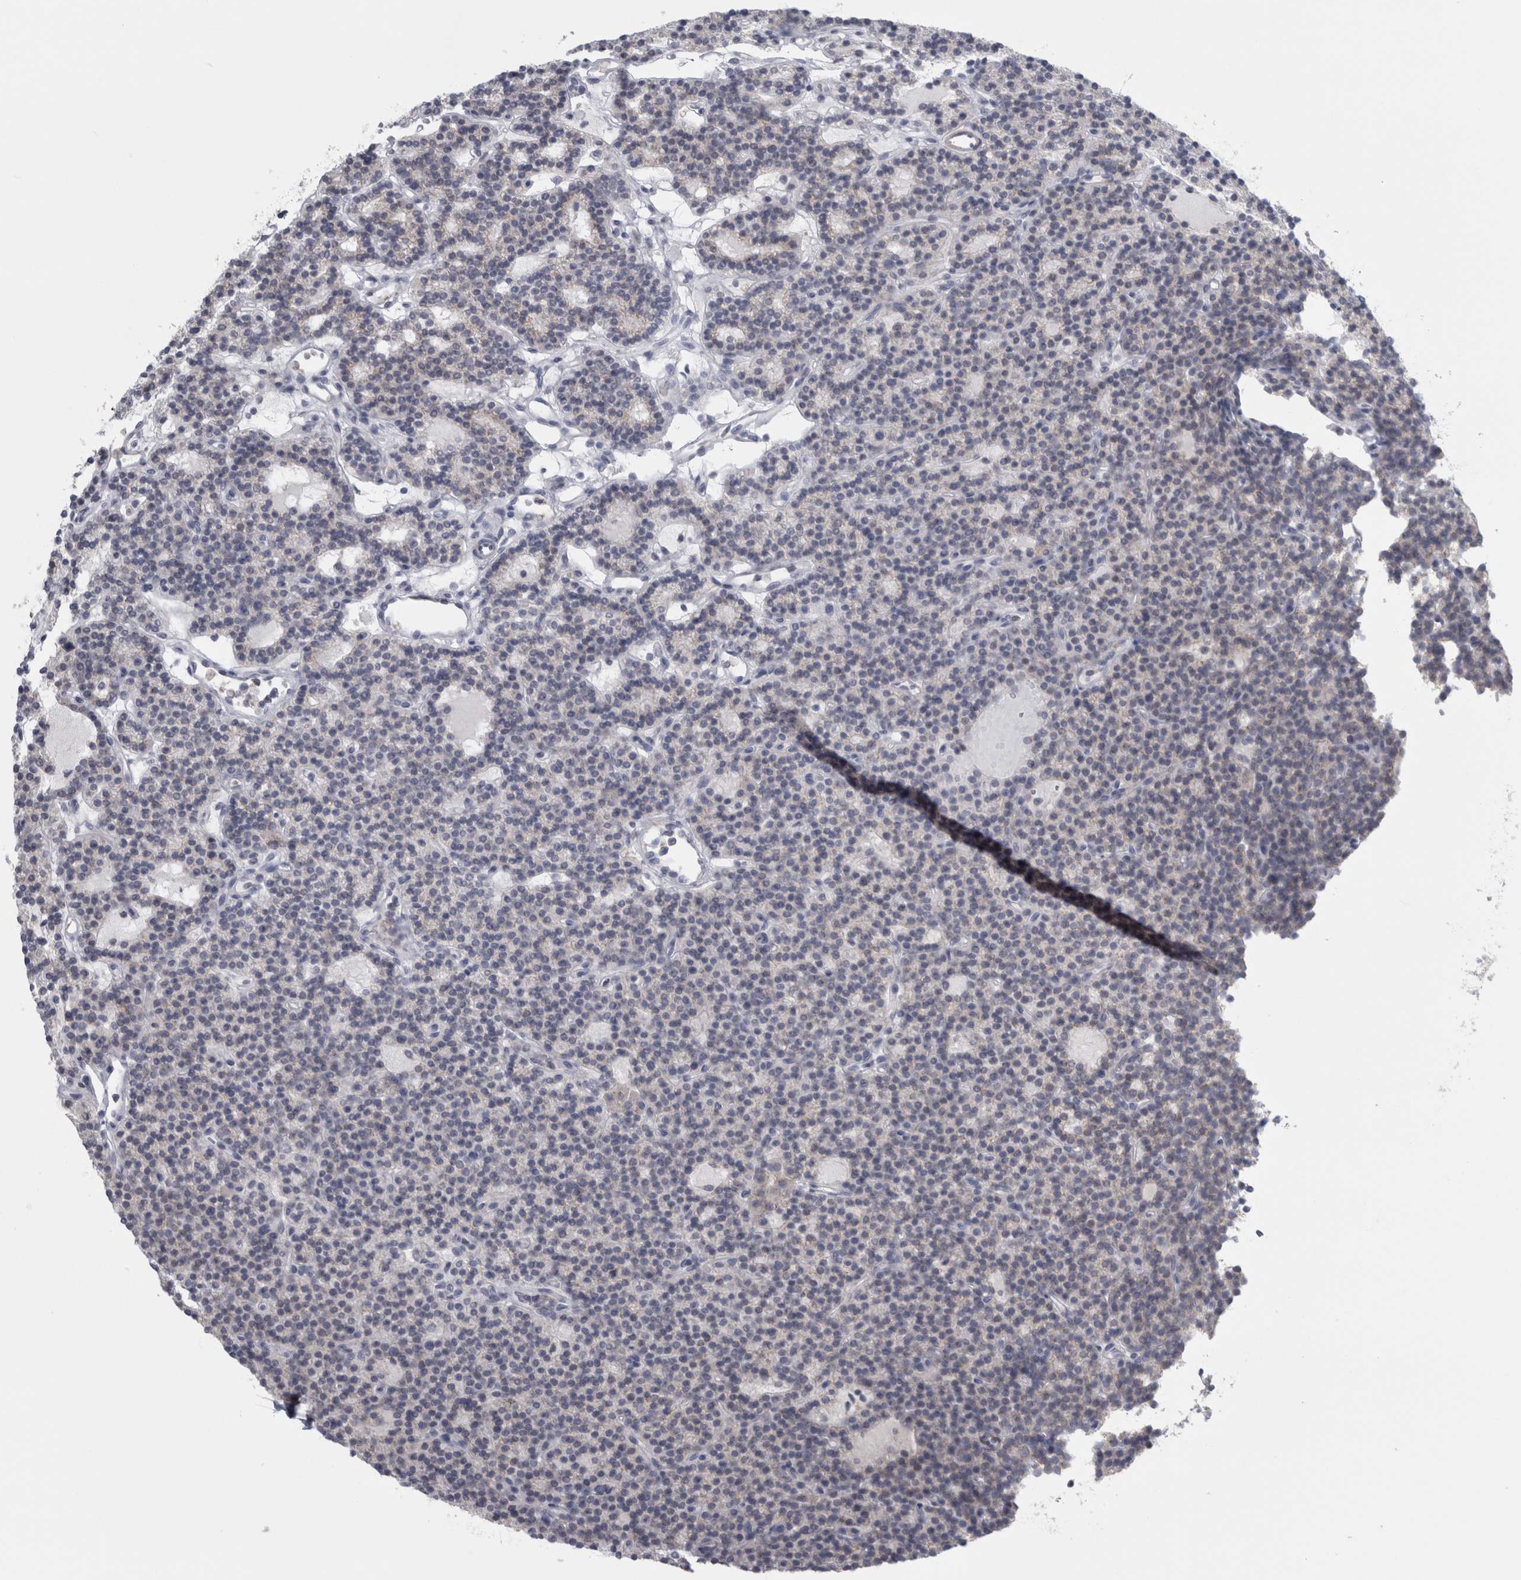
{"staining": {"intensity": "weak", "quantity": "<25%", "location": "cytoplasmic/membranous"}, "tissue": "parathyroid gland", "cell_type": "Glandular cells", "image_type": "normal", "snomed": [{"axis": "morphology", "description": "Normal tissue, NOS"}, {"axis": "topography", "description": "Parathyroid gland"}], "caption": "IHC photomicrograph of unremarkable parathyroid gland: parathyroid gland stained with DAB reveals no significant protein positivity in glandular cells. Brightfield microscopy of IHC stained with DAB (3,3'-diaminobenzidine) (brown) and hematoxylin (blue), captured at high magnification.", "gene": "PLIN1", "patient": {"sex": "male", "age": 75}}